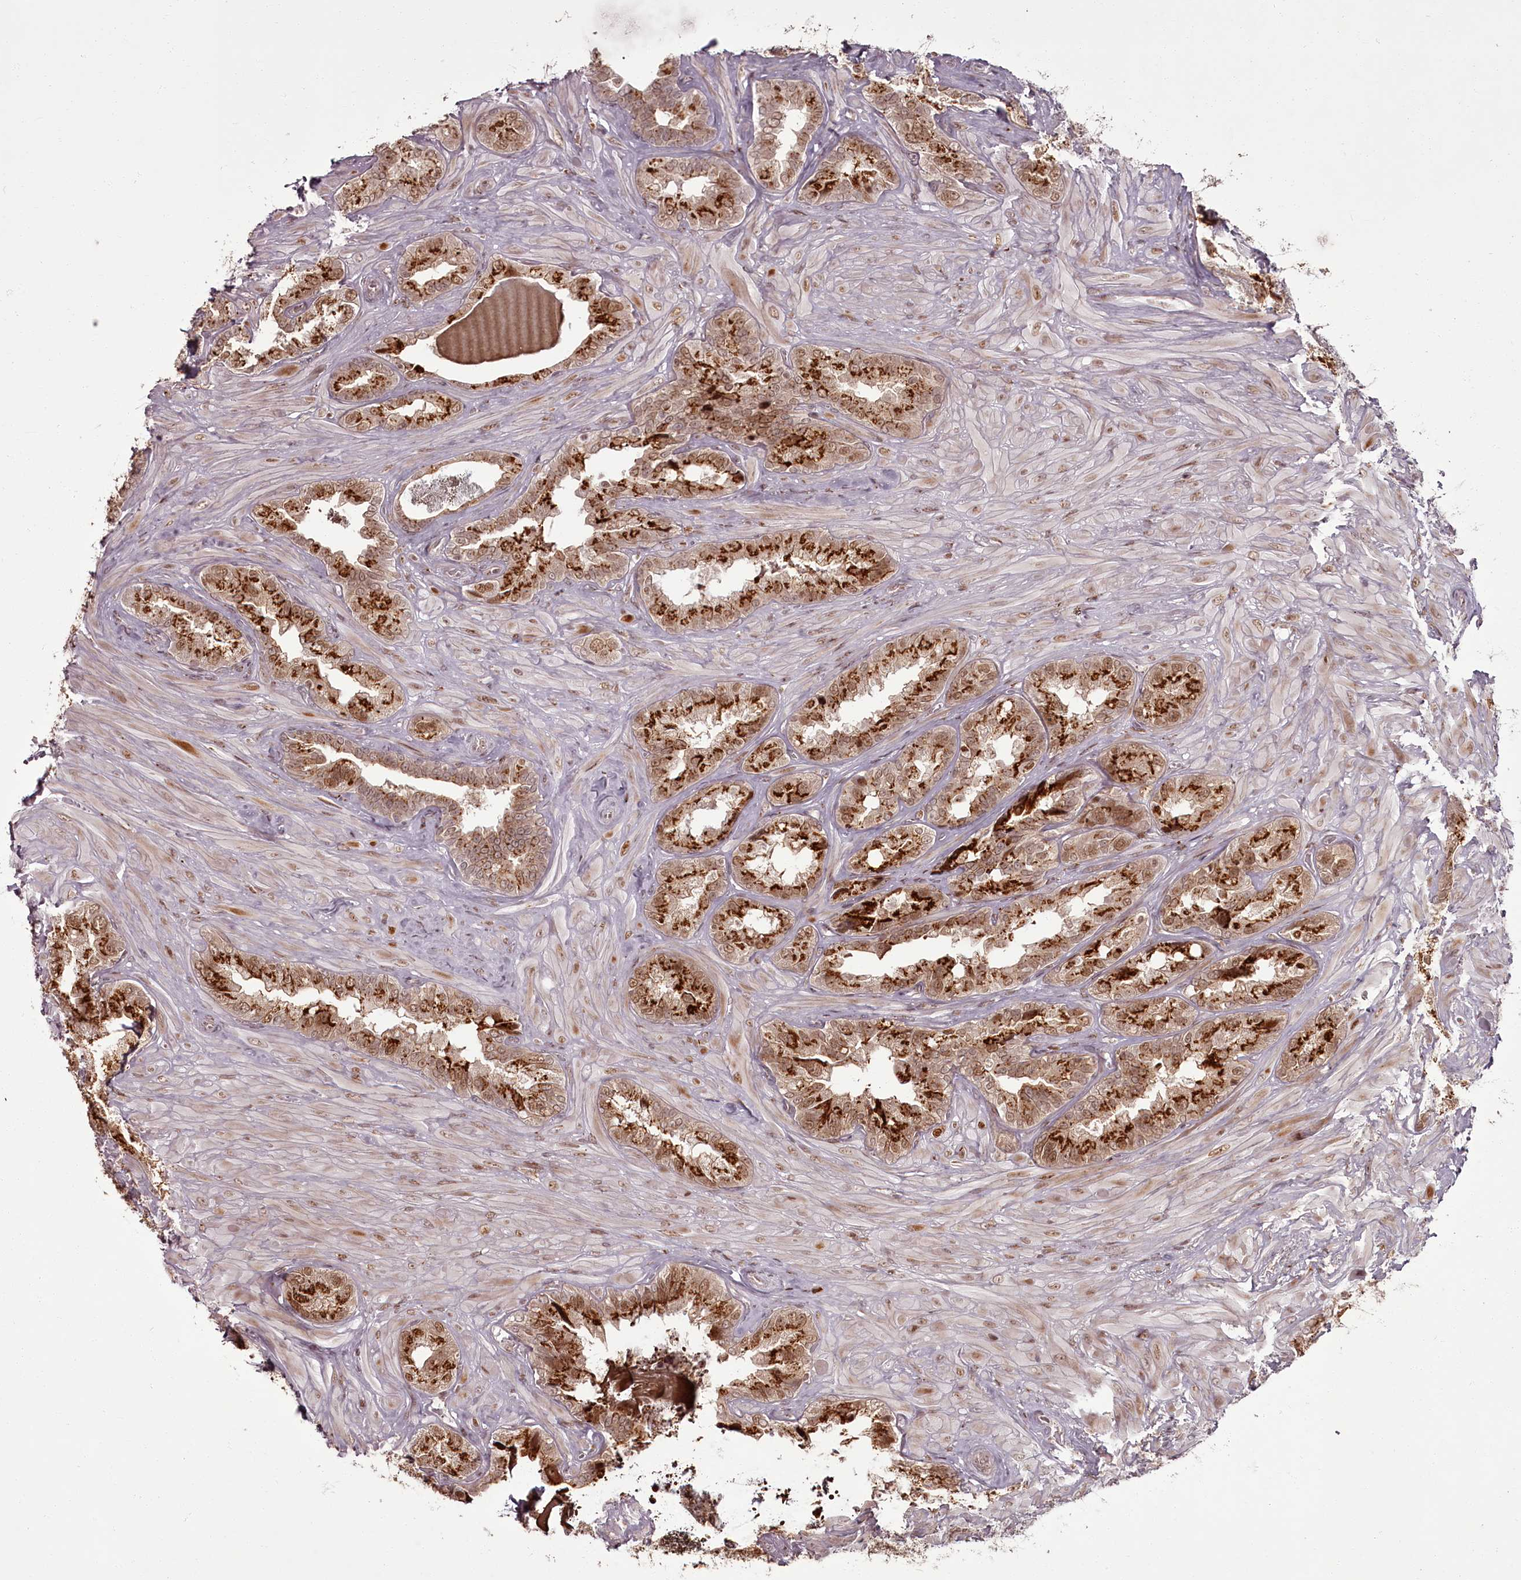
{"staining": {"intensity": "strong", "quantity": "25%-75%", "location": "cytoplasmic/membranous,nuclear"}, "tissue": "seminal vesicle", "cell_type": "Glandular cells", "image_type": "normal", "snomed": [{"axis": "morphology", "description": "Normal tissue, NOS"}, {"axis": "topography", "description": "Seminal veicle"}, {"axis": "topography", "description": "Peripheral nerve tissue"}], "caption": "Protein analysis of normal seminal vesicle demonstrates strong cytoplasmic/membranous,nuclear expression in approximately 25%-75% of glandular cells. (IHC, brightfield microscopy, high magnification).", "gene": "CEP83", "patient": {"sex": "male", "age": 67}}